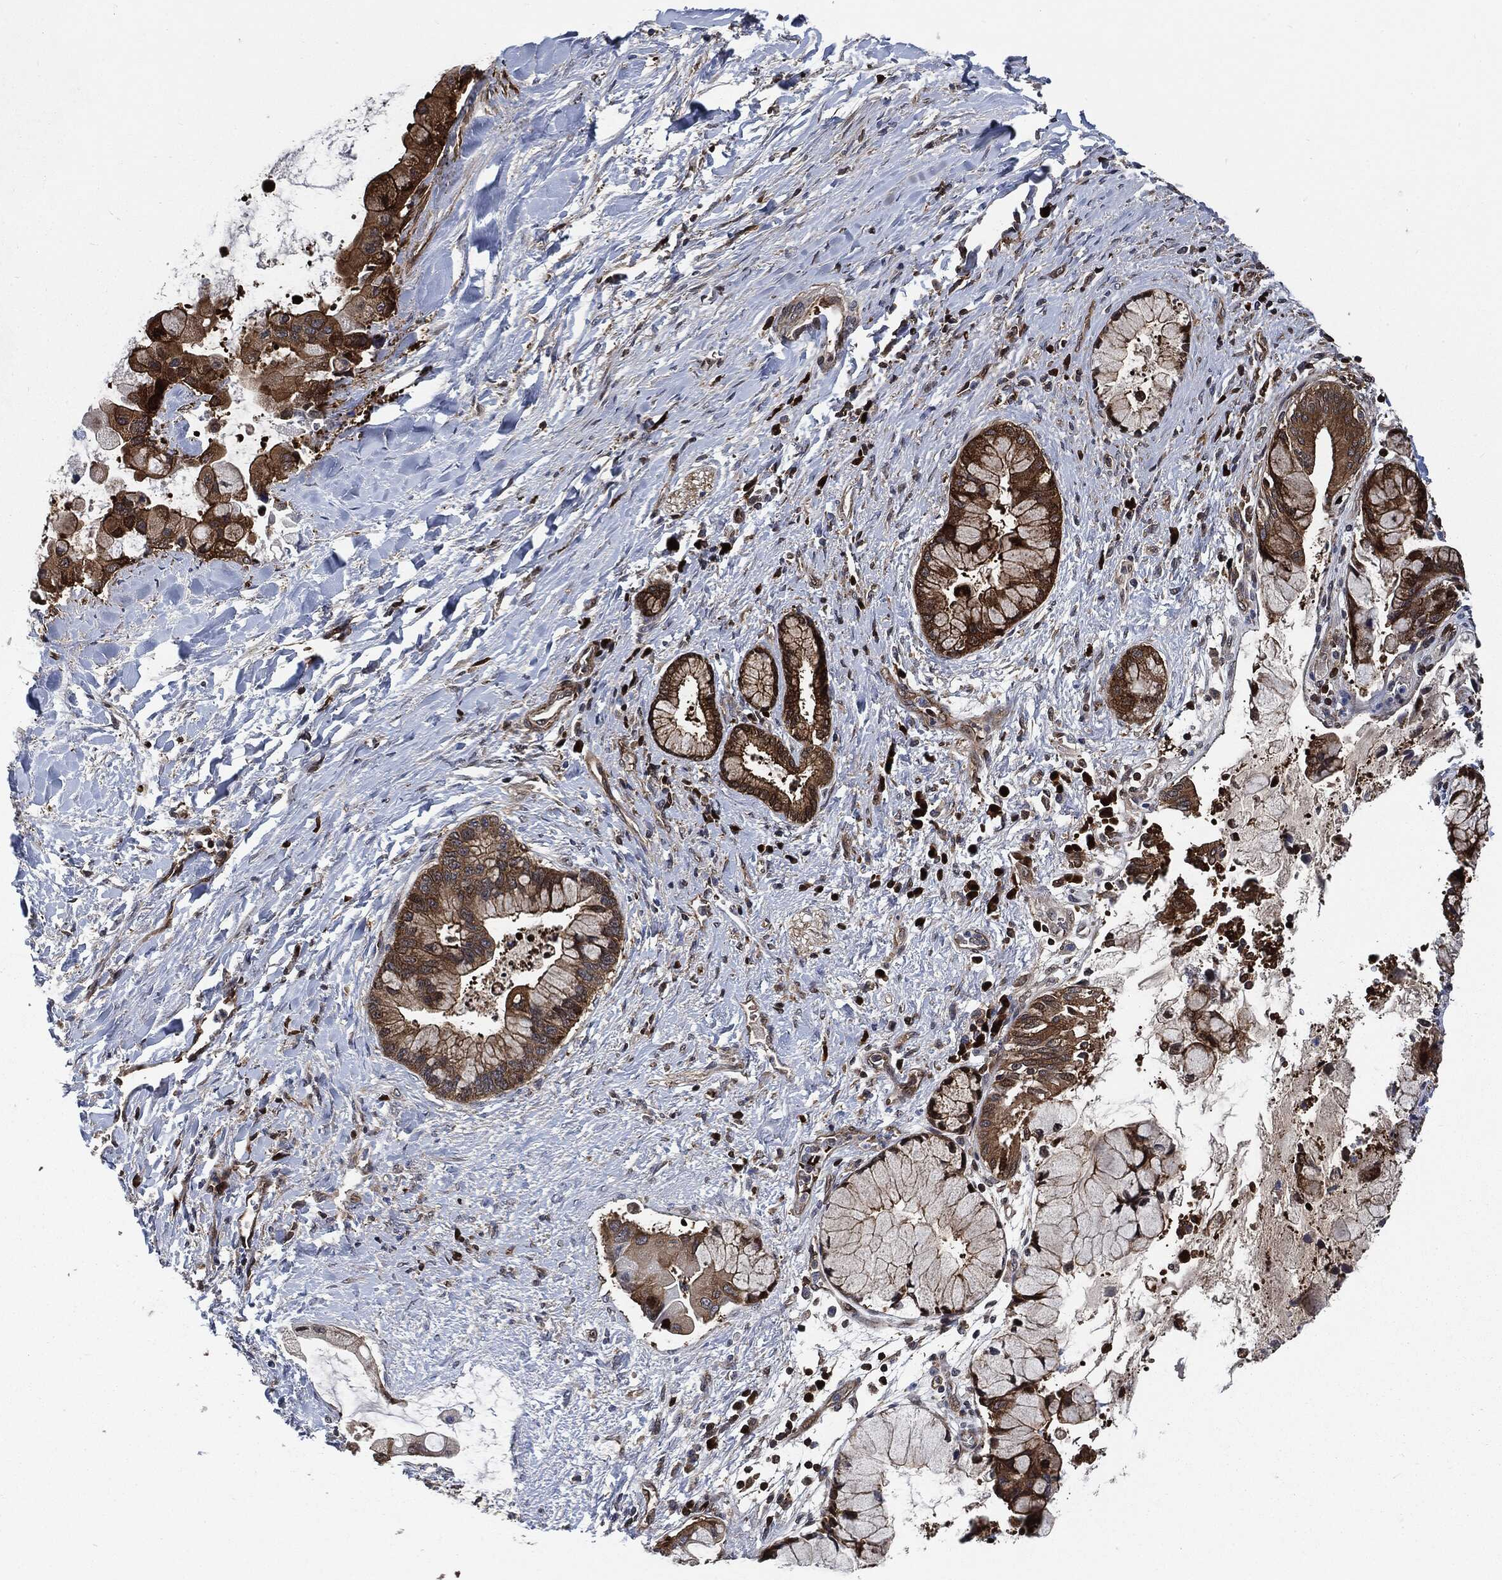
{"staining": {"intensity": "moderate", "quantity": ">75%", "location": "cytoplasmic/membranous"}, "tissue": "liver cancer", "cell_type": "Tumor cells", "image_type": "cancer", "snomed": [{"axis": "morphology", "description": "Normal tissue, NOS"}, {"axis": "morphology", "description": "Cholangiocarcinoma"}, {"axis": "topography", "description": "Liver"}, {"axis": "topography", "description": "Peripheral nerve tissue"}], "caption": "Immunohistochemical staining of liver cancer (cholangiocarcinoma) shows moderate cytoplasmic/membranous protein expression in approximately >75% of tumor cells.", "gene": "PRDX2", "patient": {"sex": "male", "age": 50}}